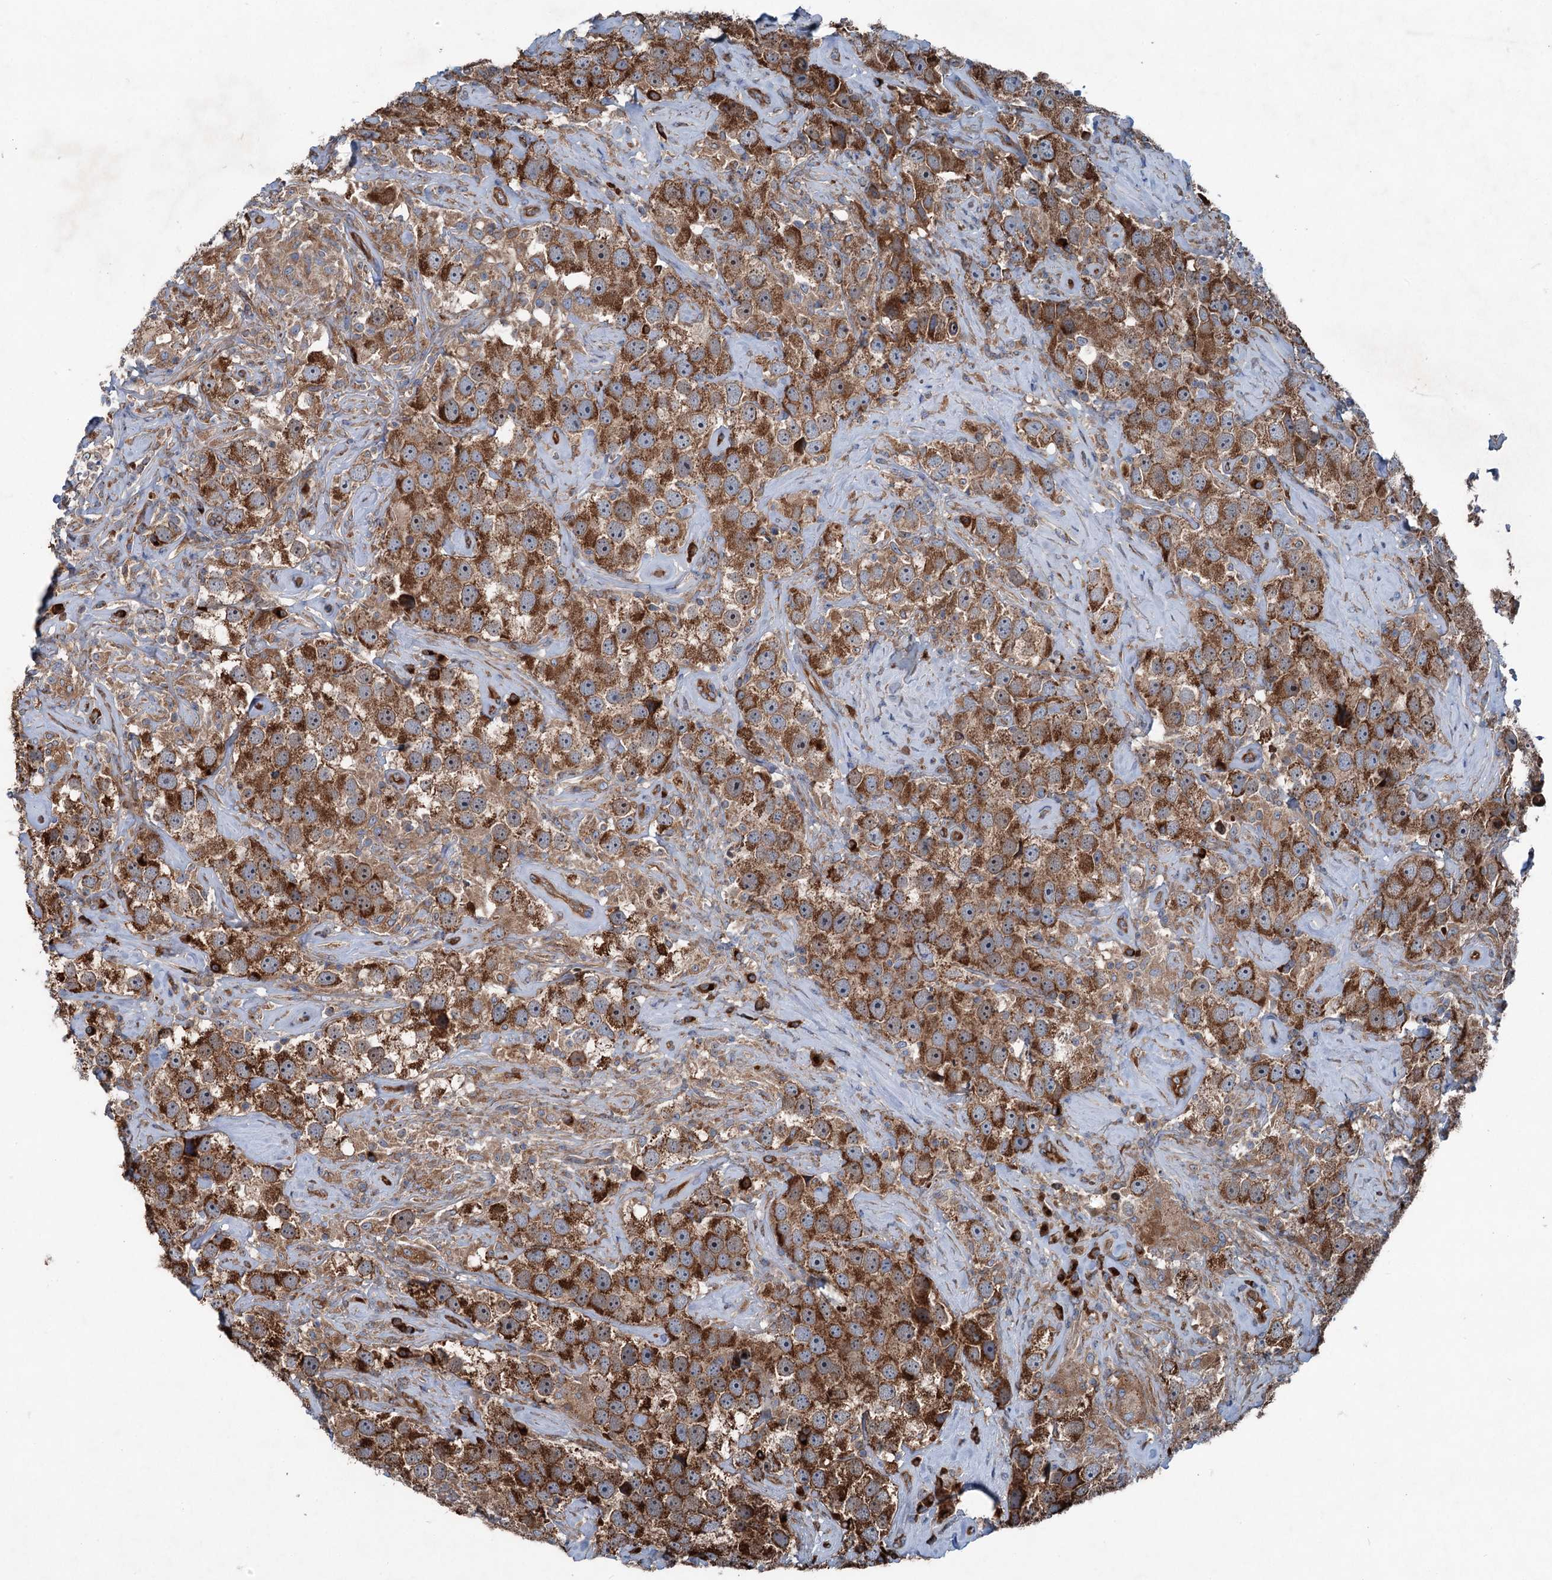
{"staining": {"intensity": "strong", "quantity": ">75%", "location": "cytoplasmic/membranous"}, "tissue": "testis cancer", "cell_type": "Tumor cells", "image_type": "cancer", "snomed": [{"axis": "morphology", "description": "Seminoma, NOS"}, {"axis": "topography", "description": "Testis"}], "caption": "Protein expression analysis of human seminoma (testis) reveals strong cytoplasmic/membranous staining in about >75% of tumor cells.", "gene": "CALCOCO1", "patient": {"sex": "male", "age": 49}}